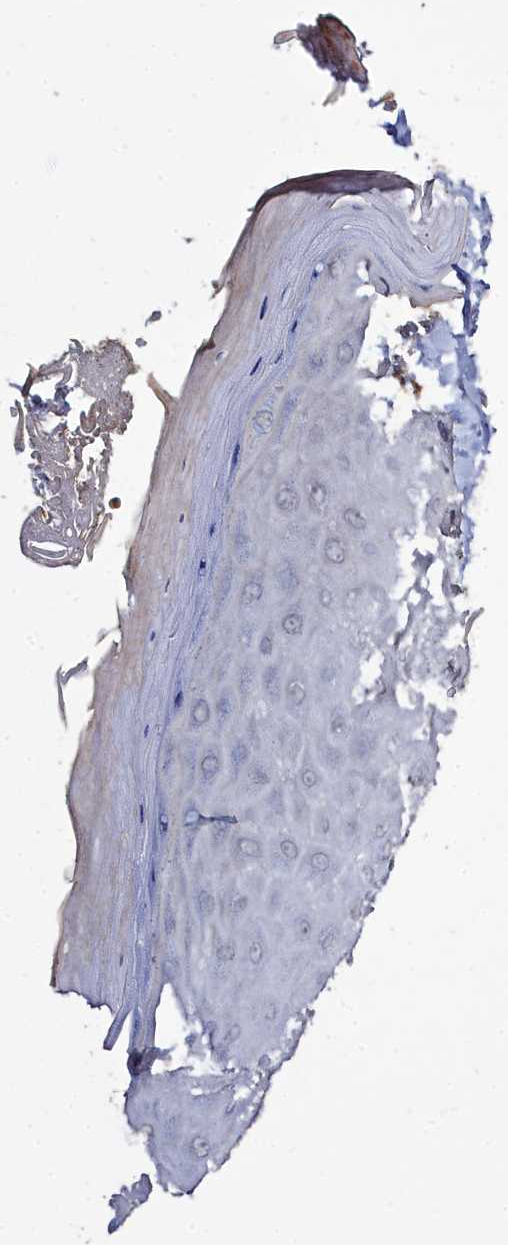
{"staining": {"intensity": "negative", "quantity": "none", "location": "none"}, "tissue": "skin", "cell_type": "Epidermal cells", "image_type": "normal", "snomed": [{"axis": "morphology", "description": "Normal tissue, NOS"}, {"axis": "topography", "description": "Anal"}], "caption": "IHC image of unremarkable skin: human skin stained with DAB (3,3'-diaminobenzidine) displays no significant protein staining in epidermal cells. (DAB (3,3'-diaminobenzidine) immunohistochemistry (IHC) visualized using brightfield microscopy, high magnification).", "gene": "FZD4", "patient": {"sex": "male", "age": 78}}